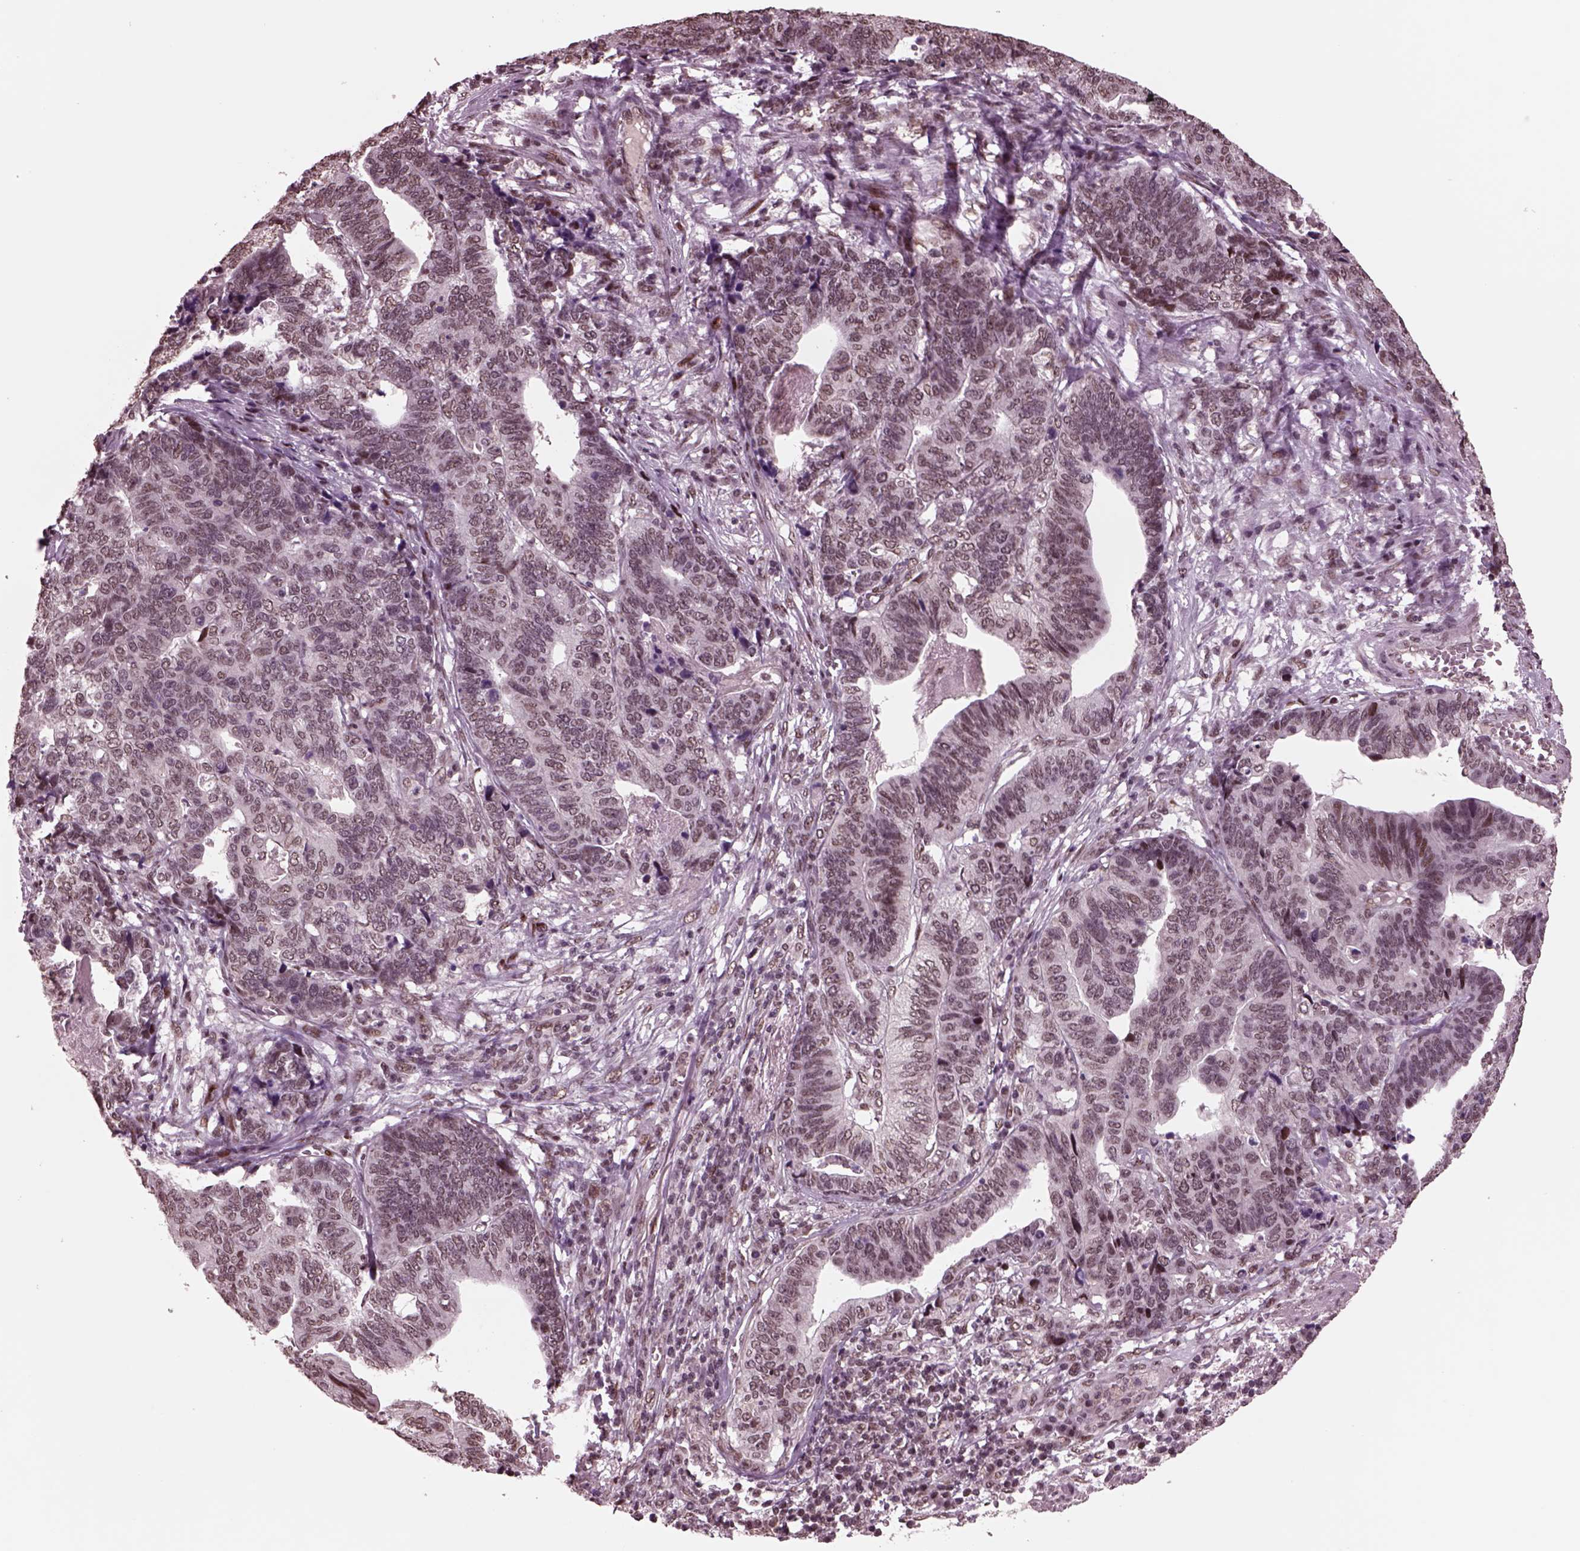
{"staining": {"intensity": "weak", "quantity": "25%-75%", "location": "nuclear"}, "tissue": "stomach cancer", "cell_type": "Tumor cells", "image_type": "cancer", "snomed": [{"axis": "morphology", "description": "Adenocarcinoma, NOS"}, {"axis": "topography", "description": "Stomach, upper"}], "caption": "This photomicrograph demonstrates immunohistochemistry (IHC) staining of human adenocarcinoma (stomach), with low weak nuclear staining in approximately 25%-75% of tumor cells.", "gene": "NAP1L5", "patient": {"sex": "female", "age": 67}}